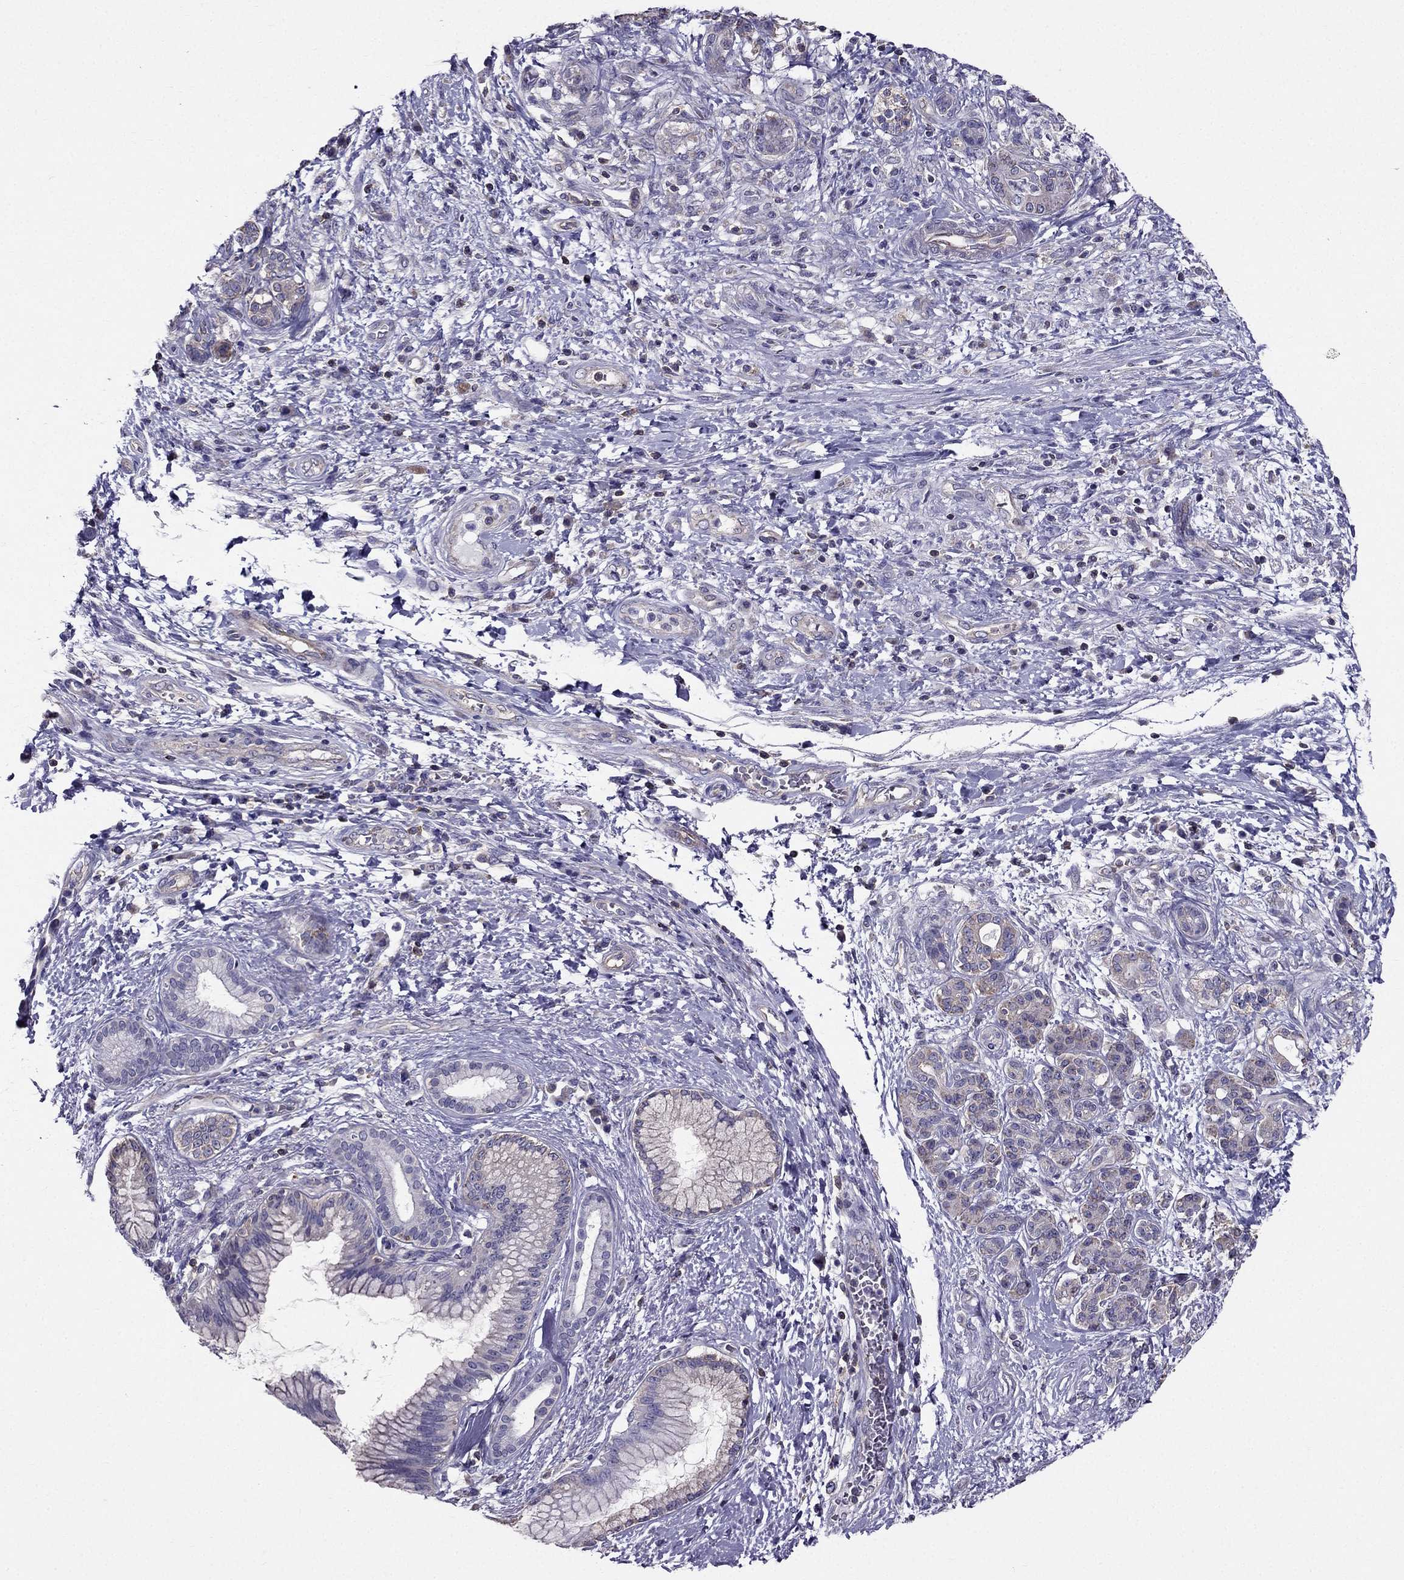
{"staining": {"intensity": "weak", "quantity": "<25%", "location": "cytoplasmic/membranous"}, "tissue": "pancreatic cancer", "cell_type": "Tumor cells", "image_type": "cancer", "snomed": [{"axis": "morphology", "description": "Adenocarcinoma, NOS"}, {"axis": "topography", "description": "Pancreas"}], "caption": "This is an immunohistochemistry histopathology image of pancreatic cancer. There is no staining in tumor cells.", "gene": "AAK1", "patient": {"sex": "female", "age": 73}}